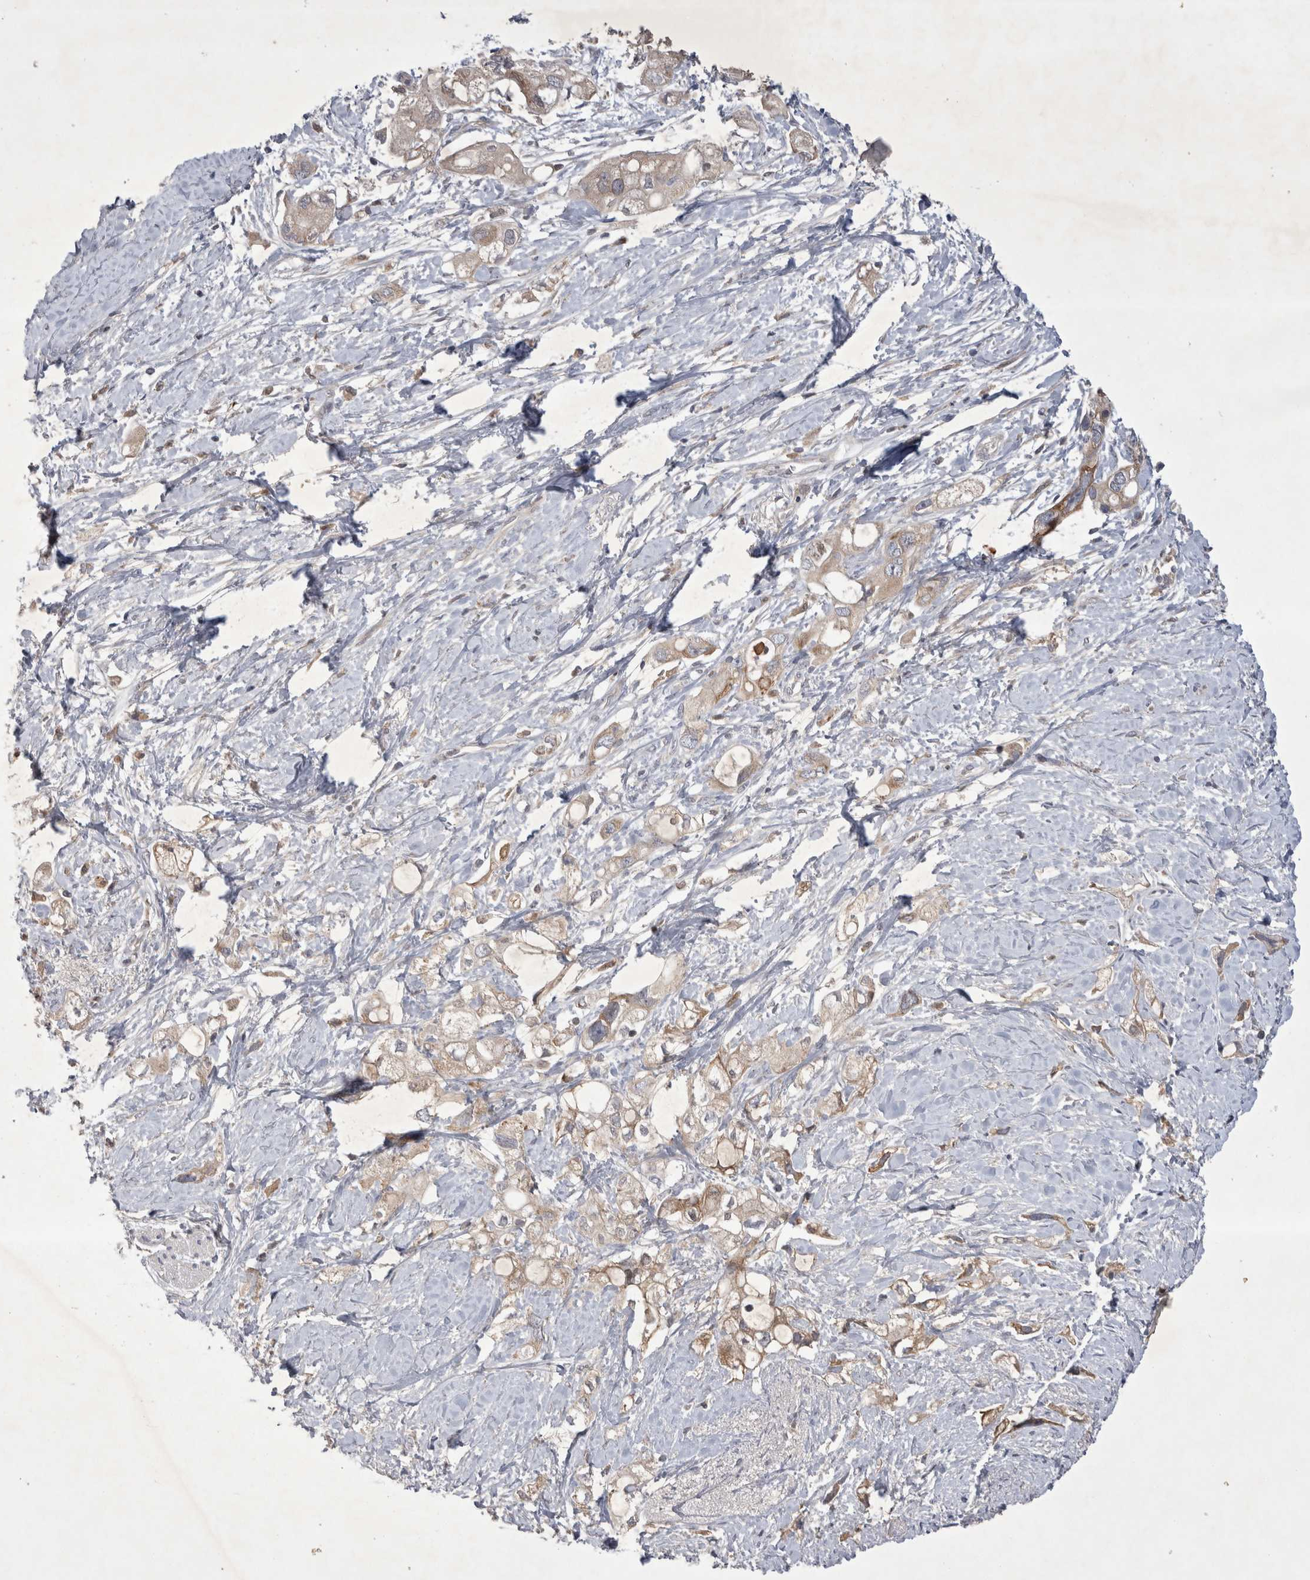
{"staining": {"intensity": "weak", "quantity": ">75%", "location": "cytoplasmic/membranous"}, "tissue": "pancreatic cancer", "cell_type": "Tumor cells", "image_type": "cancer", "snomed": [{"axis": "morphology", "description": "Adenocarcinoma, NOS"}, {"axis": "topography", "description": "Pancreas"}], "caption": "Pancreatic cancer (adenocarcinoma) stained with DAB (3,3'-diaminobenzidine) immunohistochemistry displays low levels of weak cytoplasmic/membranous positivity in approximately >75% of tumor cells.", "gene": "SRD5A3", "patient": {"sex": "female", "age": 56}}